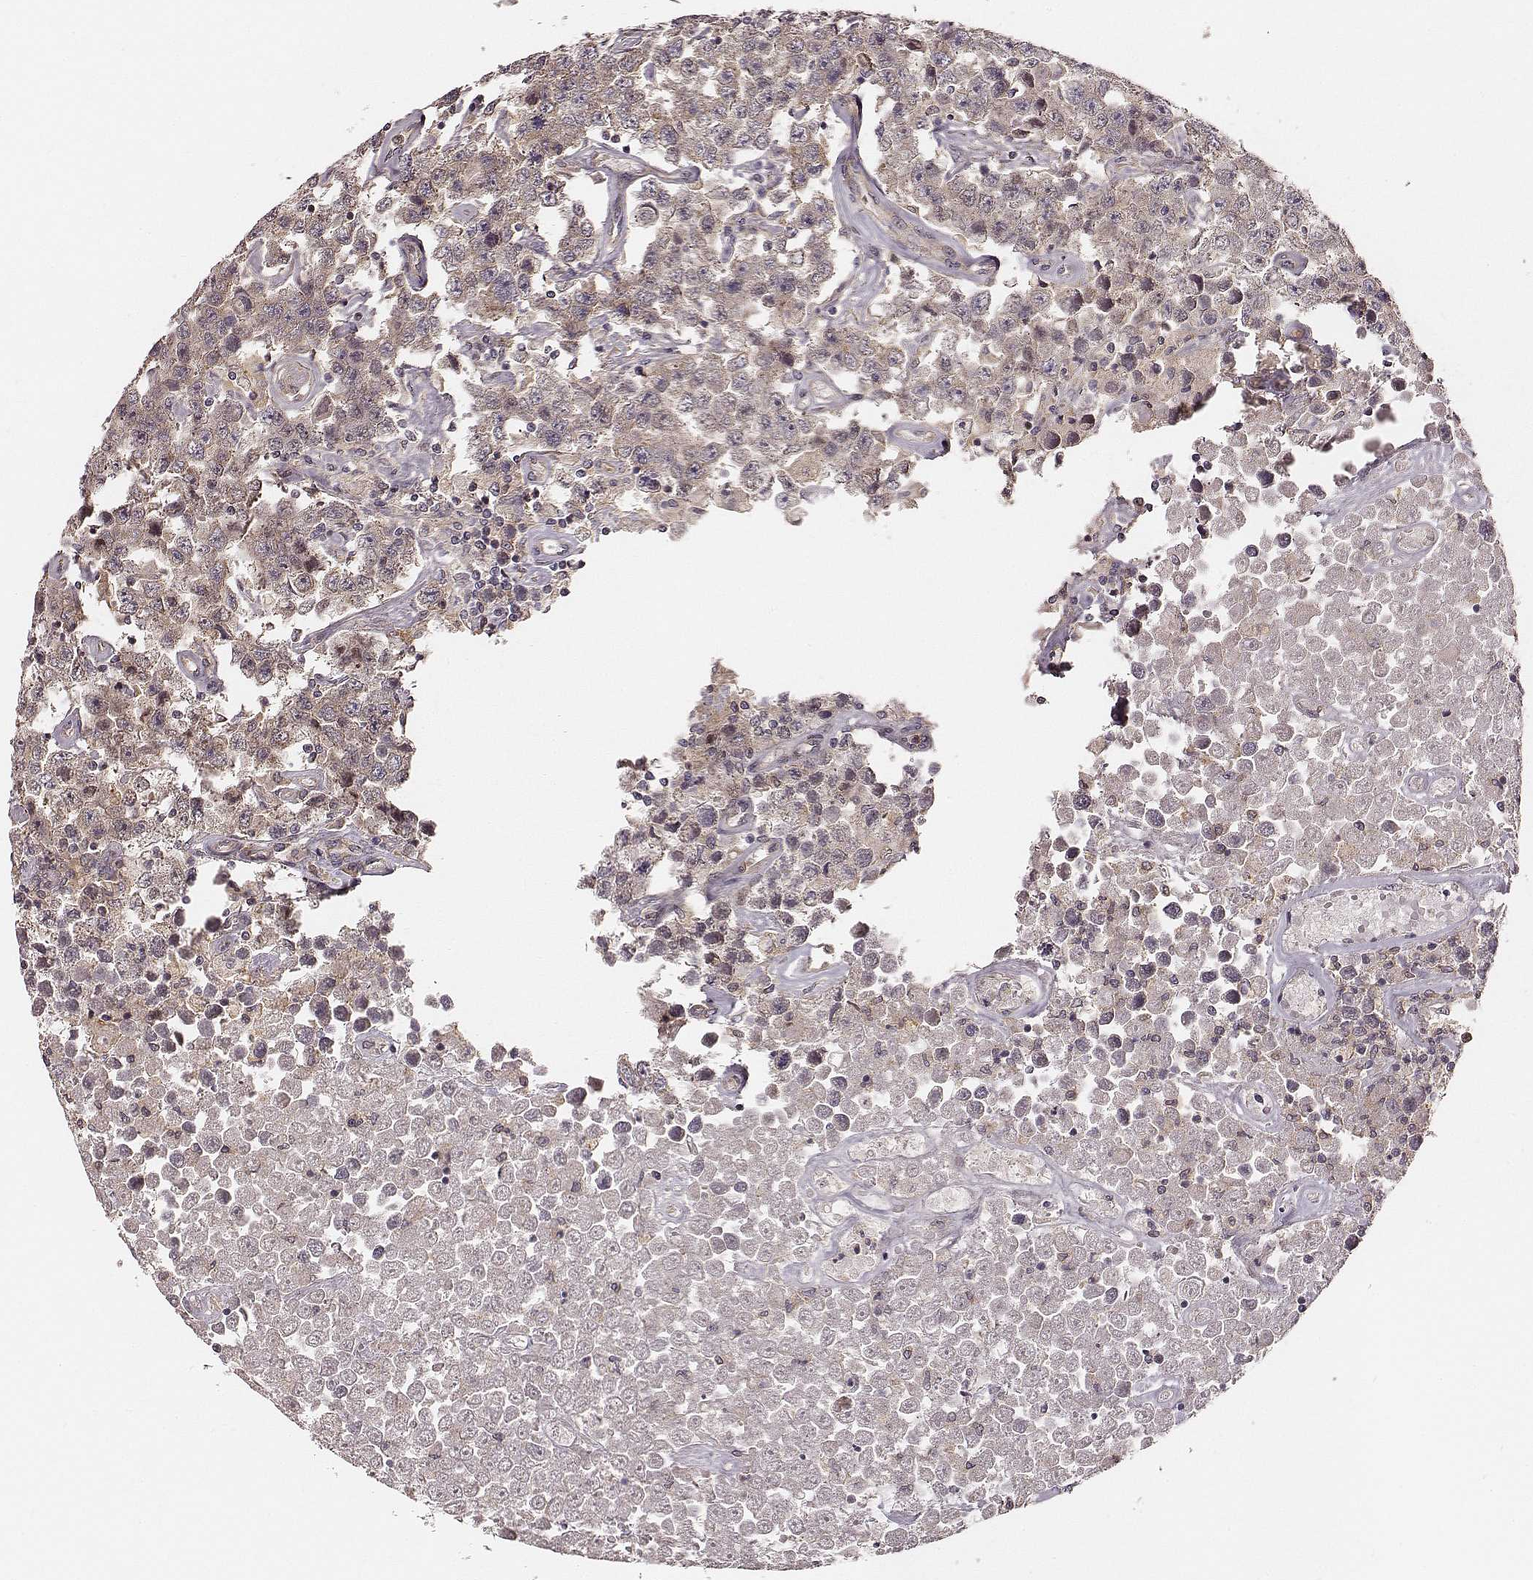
{"staining": {"intensity": "weak", "quantity": ">75%", "location": "cytoplasmic/membranous"}, "tissue": "testis cancer", "cell_type": "Tumor cells", "image_type": "cancer", "snomed": [{"axis": "morphology", "description": "Seminoma, NOS"}, {"axis": "topography", "description": "Testis"}], "caption": "Brown immunohistochemical staining in human testis seminoma reveals weak cytoplasmic/membranous expression in about >75% of tumor cells.", "gene": "VPS26A", "patient": {"sex": "male", "age": 52}}